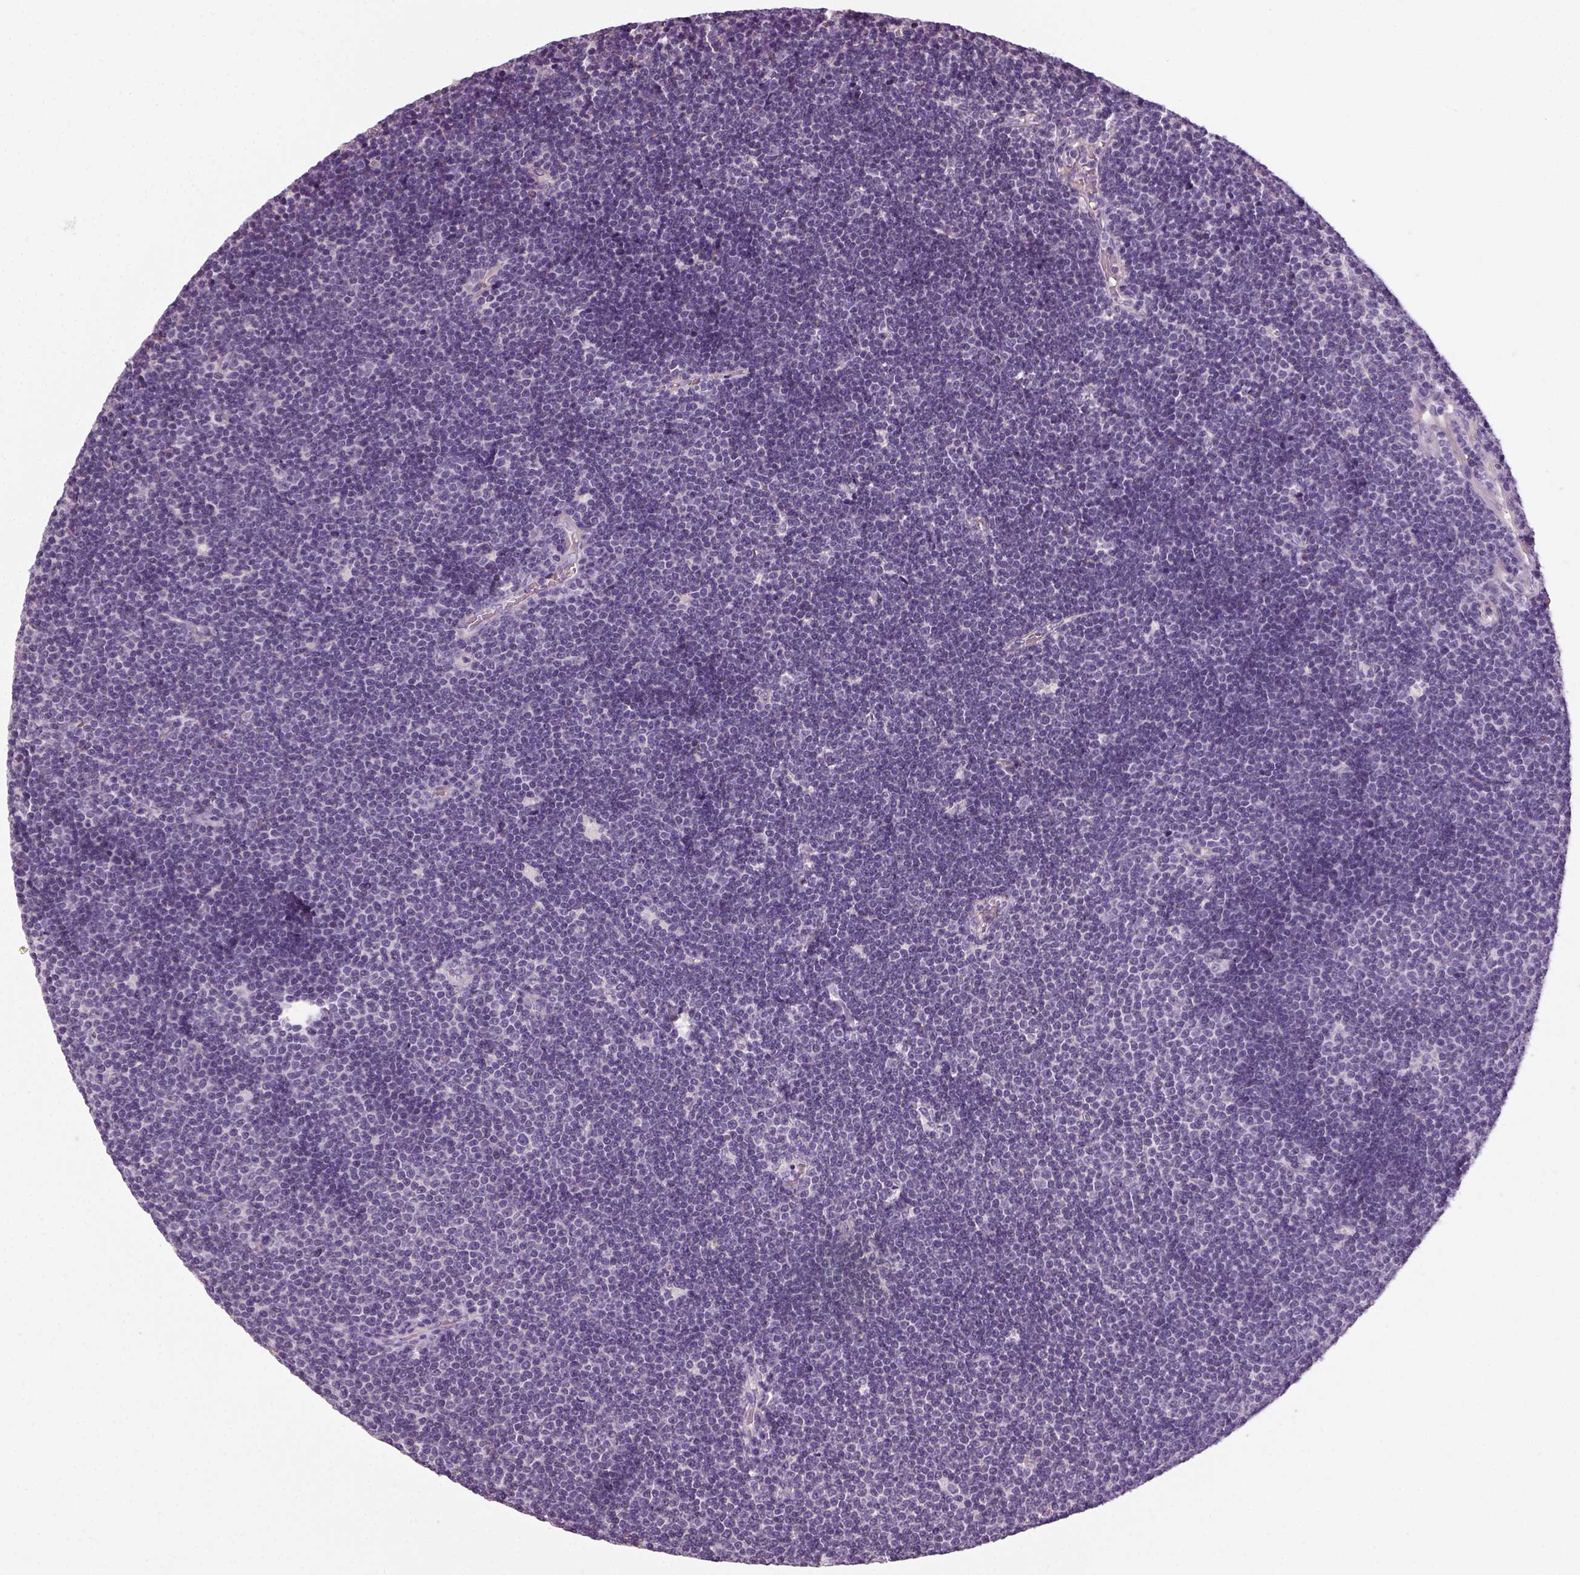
{"staining": {"intensity": "negative", "quantity": "none", "location": "none"}, "tissue": "lymphoma", "cell_type": "Tumor cells", "image_type": "cancer", "snomed": [{"axis": "morphology", "description": "Malignant lymphoma, non-Hodgkin's type, Low grade"}, {"axis": "topography", "description": "Brain"}], "caption": "Tumor cells show no significant protein staining in lymphoma.", "gene": "ELOVL3", "patient": {"sex": "female", "age": 66}}